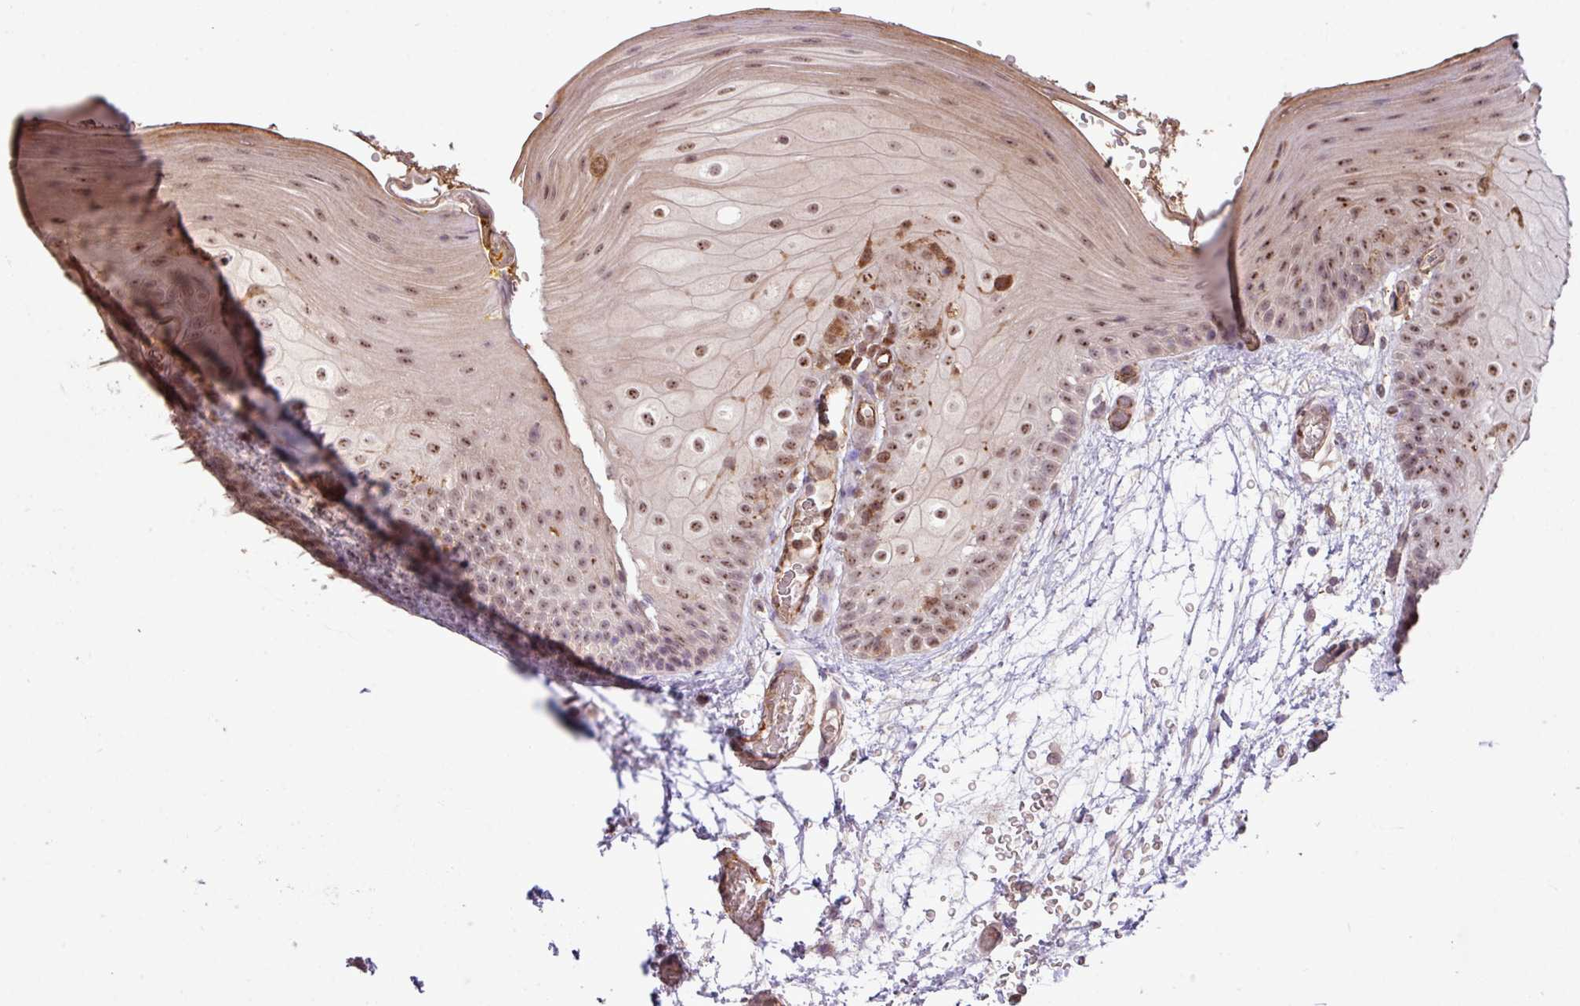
{"staining": {"intensity": "moderate", "quantity": ">75%", "location": "nuclear"}, "tissue": "oral mucosa", "cell_type": "Squamous epithelial cells", "image_type": "normal", "snomed": [{"axis": "morphology", "description": "Normal tissue, NOS"}, {"axis": "morphology", "description": "Squamous cell carcinoma, NOS"}, {"axis": "topography", "description": "Oral tissue"}, {"axis": "topography", "description": "Tounge, NOS"}, {"axis": "topography", "description": "Head-Neck"}], "caption": "Brown immunohistochemical staining in normal human oral mucosa exhibits moderate nuclear positivity in about >75% of squamous epithelial cells.", "gene": "GON7", "patient": {"sex": "male", "age": 76}}